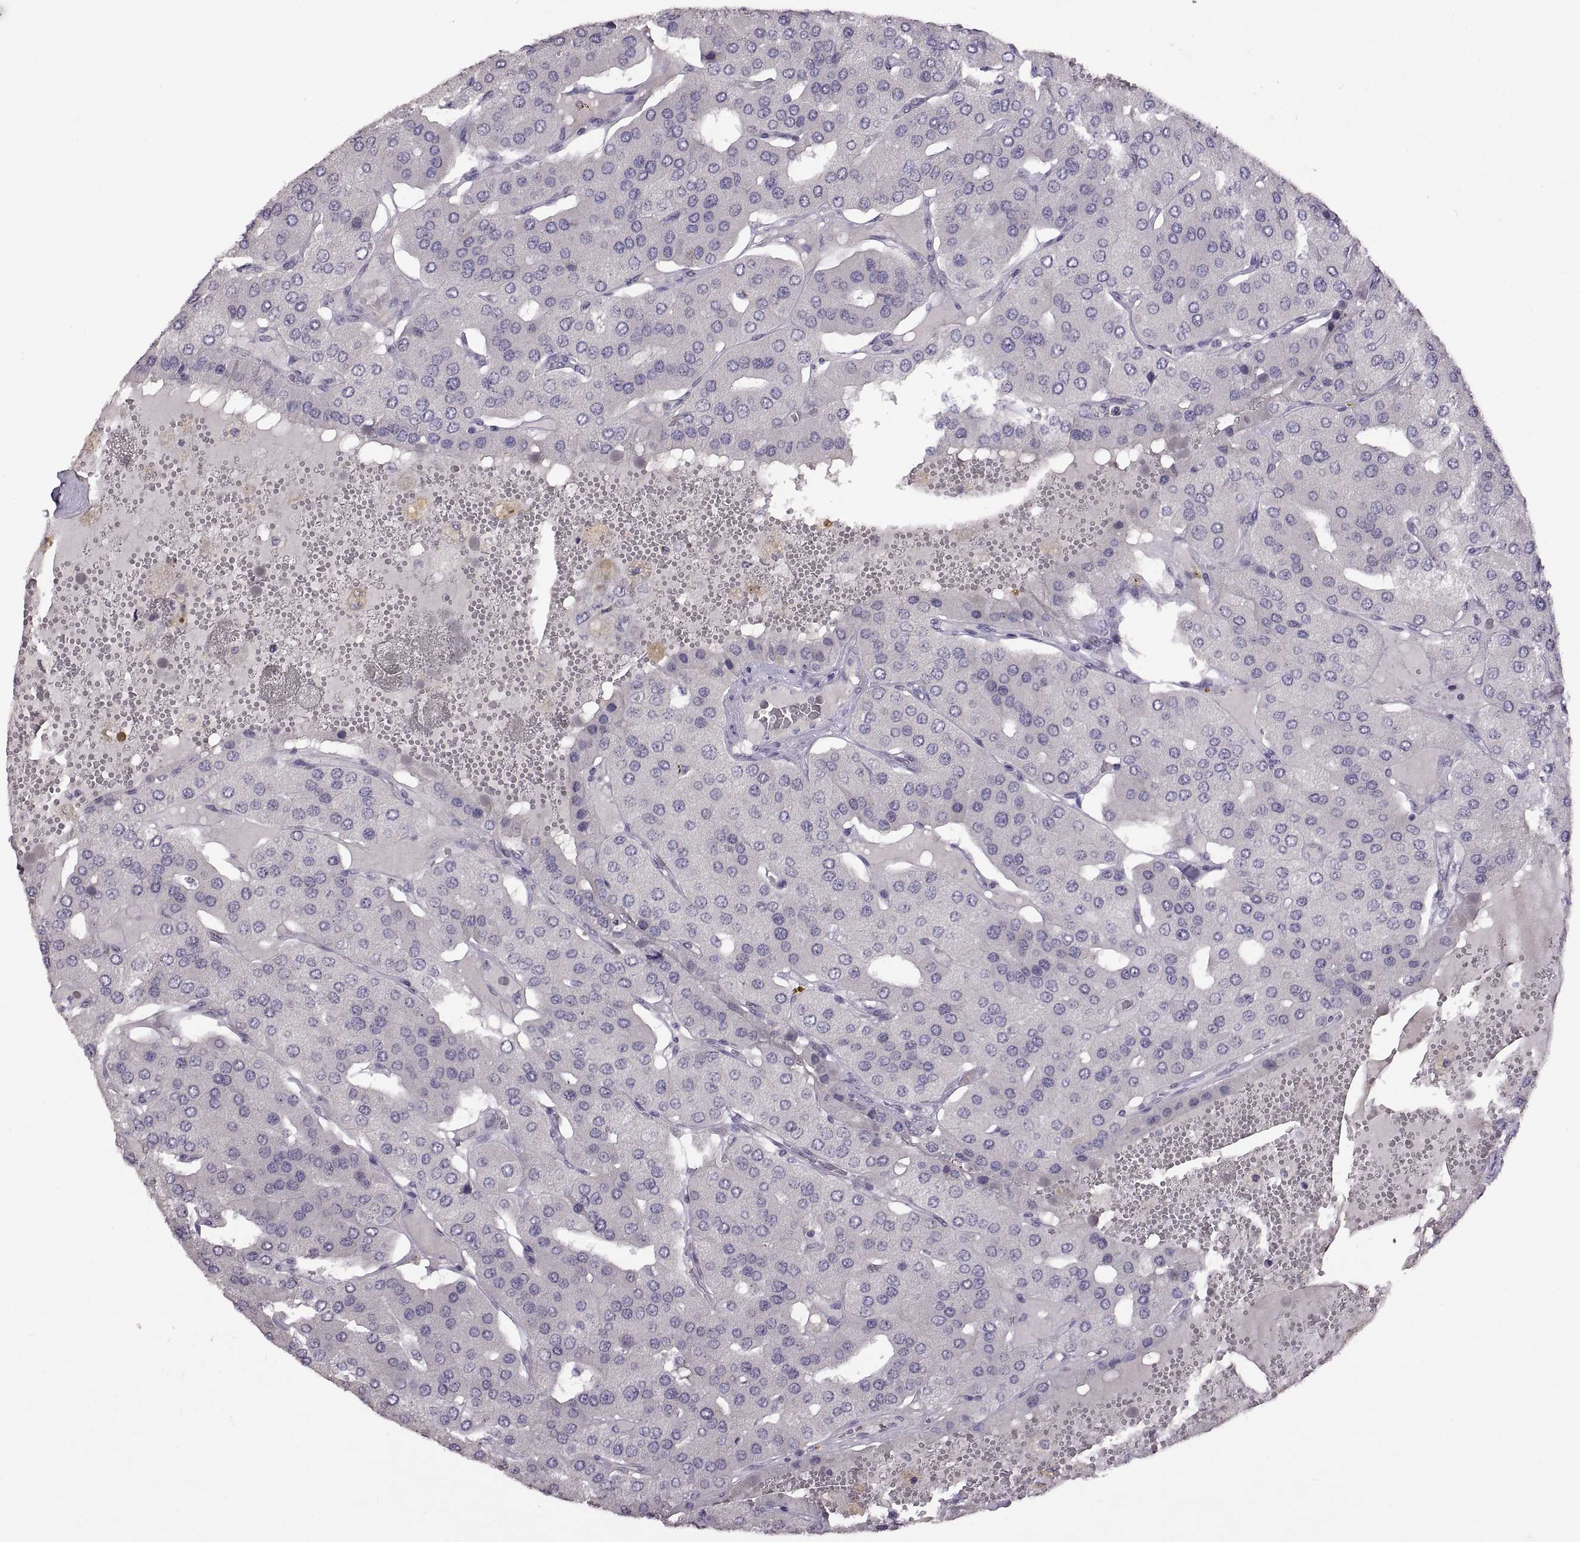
{"staining": {"intensity": "negative", "quantity": "none", "location": "none"}, "tissue": "parathyroid gland", "cell_type": "Glandular cells", "image_type": "normal", "snomed": [{"axis": "morphology", "description": "Normal tissue, NOS"}, {"axis": "morphology", "description": "Adenoma, NOS"}, {"axis": "topography", "description": "Parathyroid gland"}], "caption": "Parathyroid gland was stained to show a protein in brown. There is no significant expression in glandular cells. The staining was performed using DAB (3,3'-diaminobenzidine) to visualize the protein expression in brown, while the nuclei were stained in blue with hematoxylin (Magnification: 20x).", "gene": "NEK2", "patient": {"sex": "female", "age": 86}}